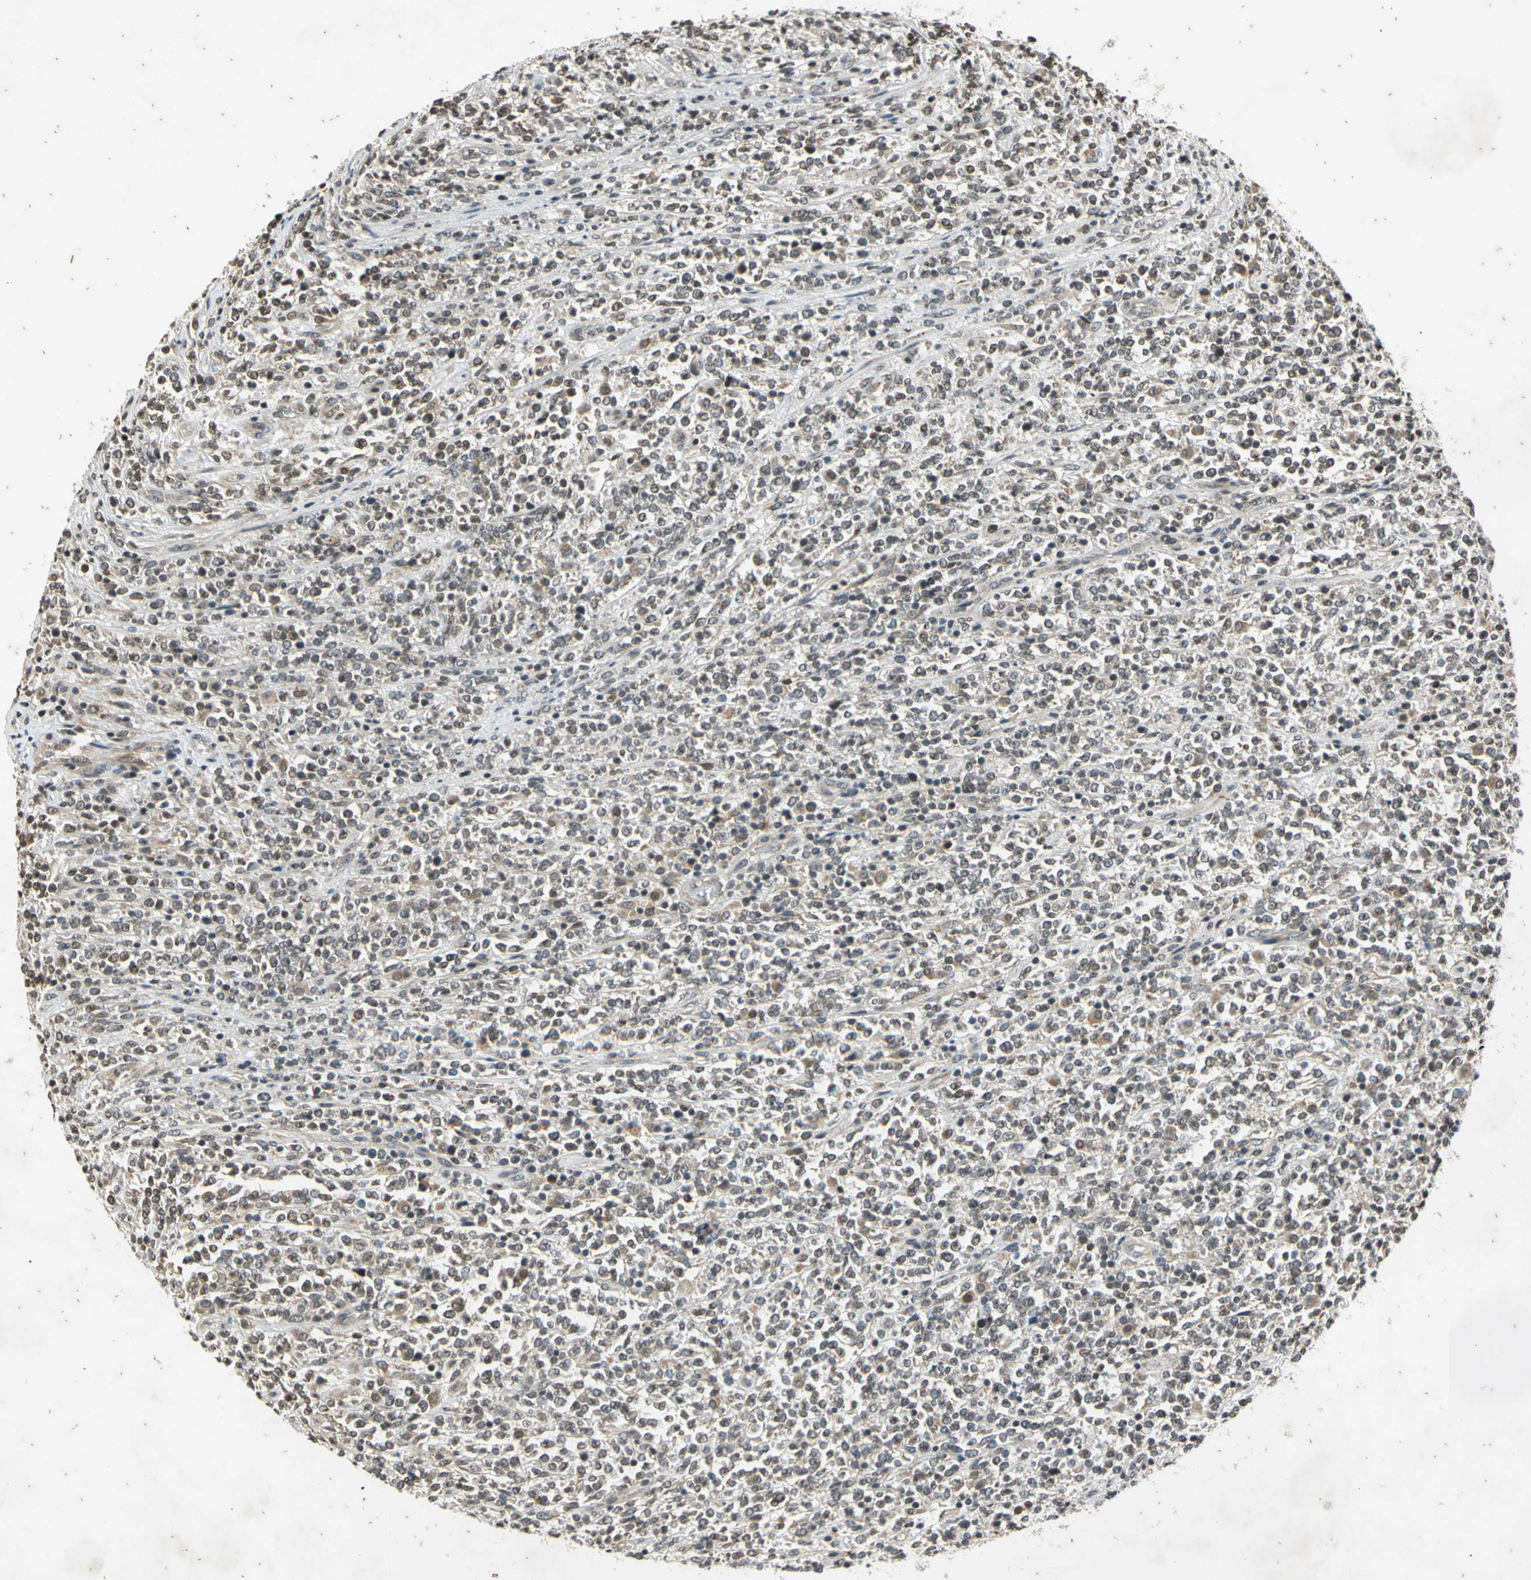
{"staining": {"intensity": "weak", "quantity": "25%-75%", "location": "cytoplasmic/membranous,nuclear"}, "tissue": "lymphoma", "cell_type": "Tumor cells", "image_type": "cancer", "snomed": [{"axis": "morphology", "description": "Malignant lymphoma, non-Hodgkin's type, High grade"}, {"axis": "topography", "description": "Soft tissue"}], "caption": "Immunohistochemical staining of human lymphoma displays weak cytoplasmic/membranous and nuclear protein expression in approximately 25%-75% of tumor cells.", "gene": "EFNB2", "patient": {"sex": "male", "age": 18}}